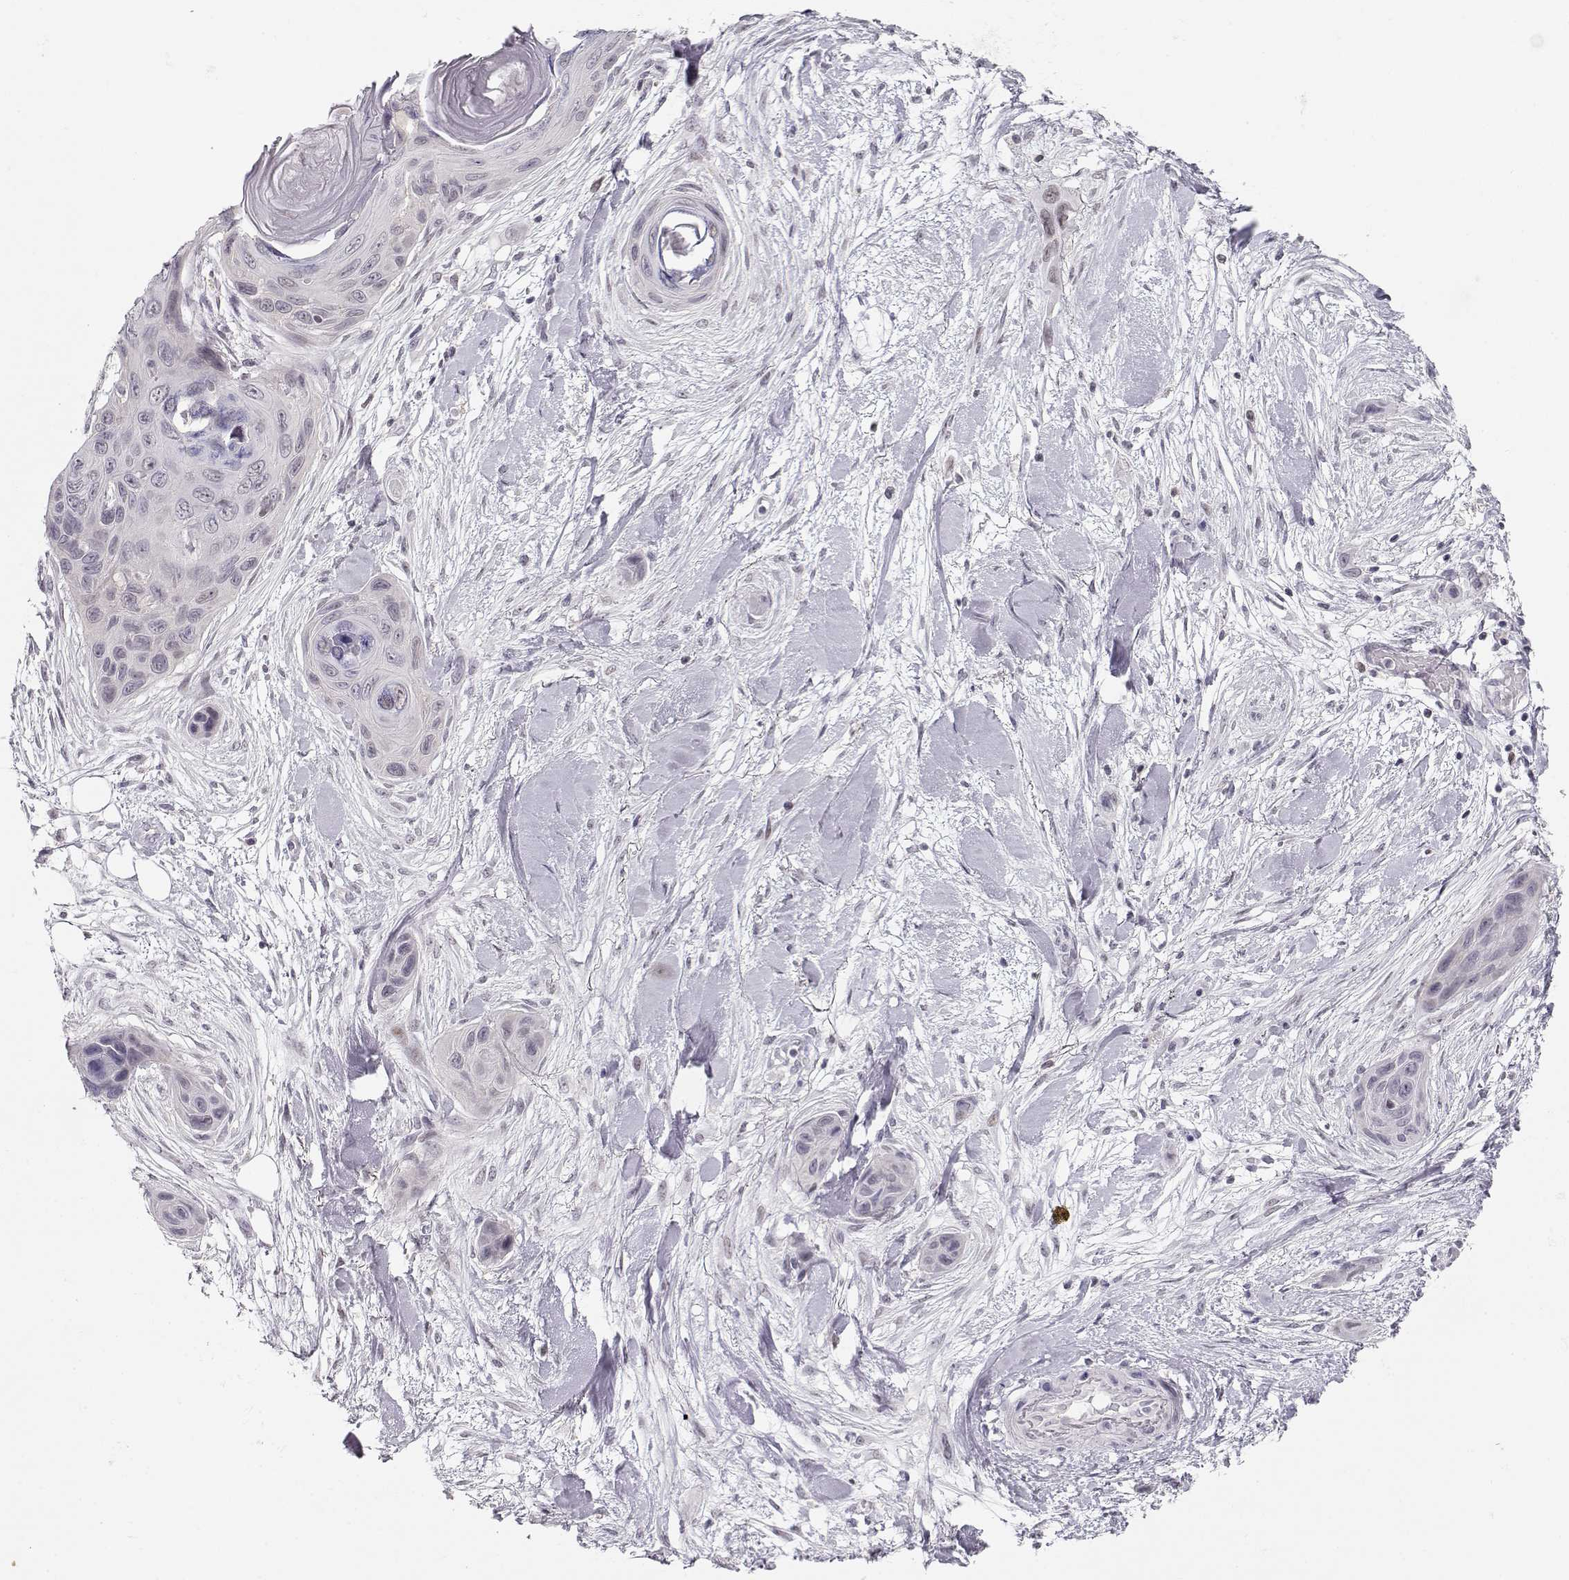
{"staining": {"intensity": "negative", "quantity": "none", "location": "none"}, "tissue": "skin cancer", "cell_type": "Tumor cells", "image_type": "cancer", "snomed": [{"axis": "morphology", "description": "Squamous cell carcinoma, NOS"}, {"axis": "topography", "description": "Skin"}], "caption": "An IHC histopathology image of squamous cell carcinoma (skin) is shown. There is no staining in tumor cells of squamous cell carcinoma (skin).", "gene": "TEPP", "patient": {"sex": "male", "age": 82}}